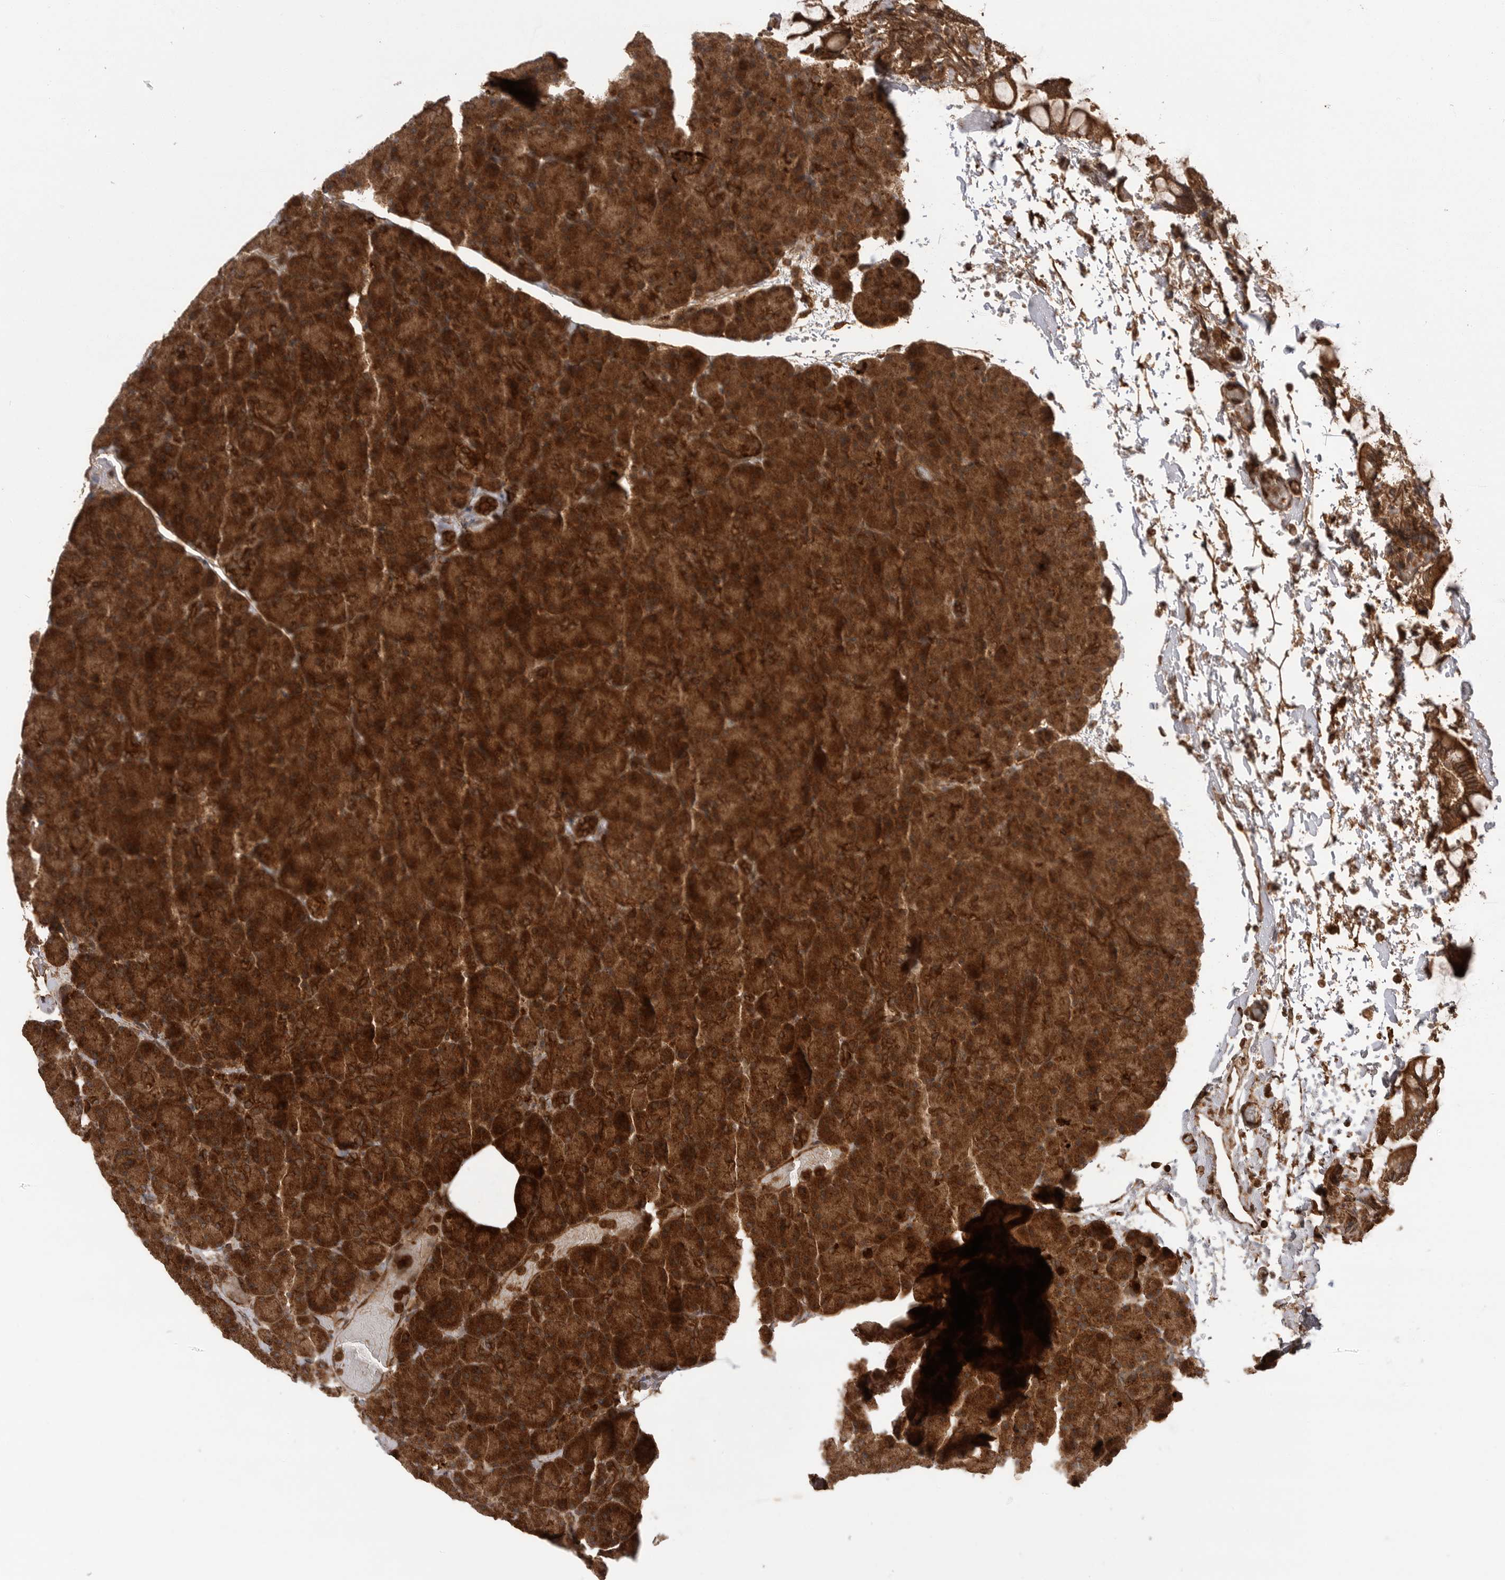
{"staining": {"intensity": "strong", "quantity": ">75%", "location": "cytoplasmic/membranous"}, "tissue": "pancreas", "cell_type": "Exocrine glandular cells", "image_type": "normal", "snomed": [{"axis": "morphology", "description": "Normal tissue, NOS"}, {"axis": "topography", "description": "Pancreas"}], "caption": "Pancreas stained with DAB (3,3'-diaminobenzidine) IHC displays high levels of strong cytoplasmic/membranous expression in about >75% of exocrine glandular cells. The staining is performed using DAB brown chromogen to label protein expression. The nuclei are counter-stained blue using hematoxylin.", "gene": "PRDX4", "patient": {"sex": "female", "age": 43}}